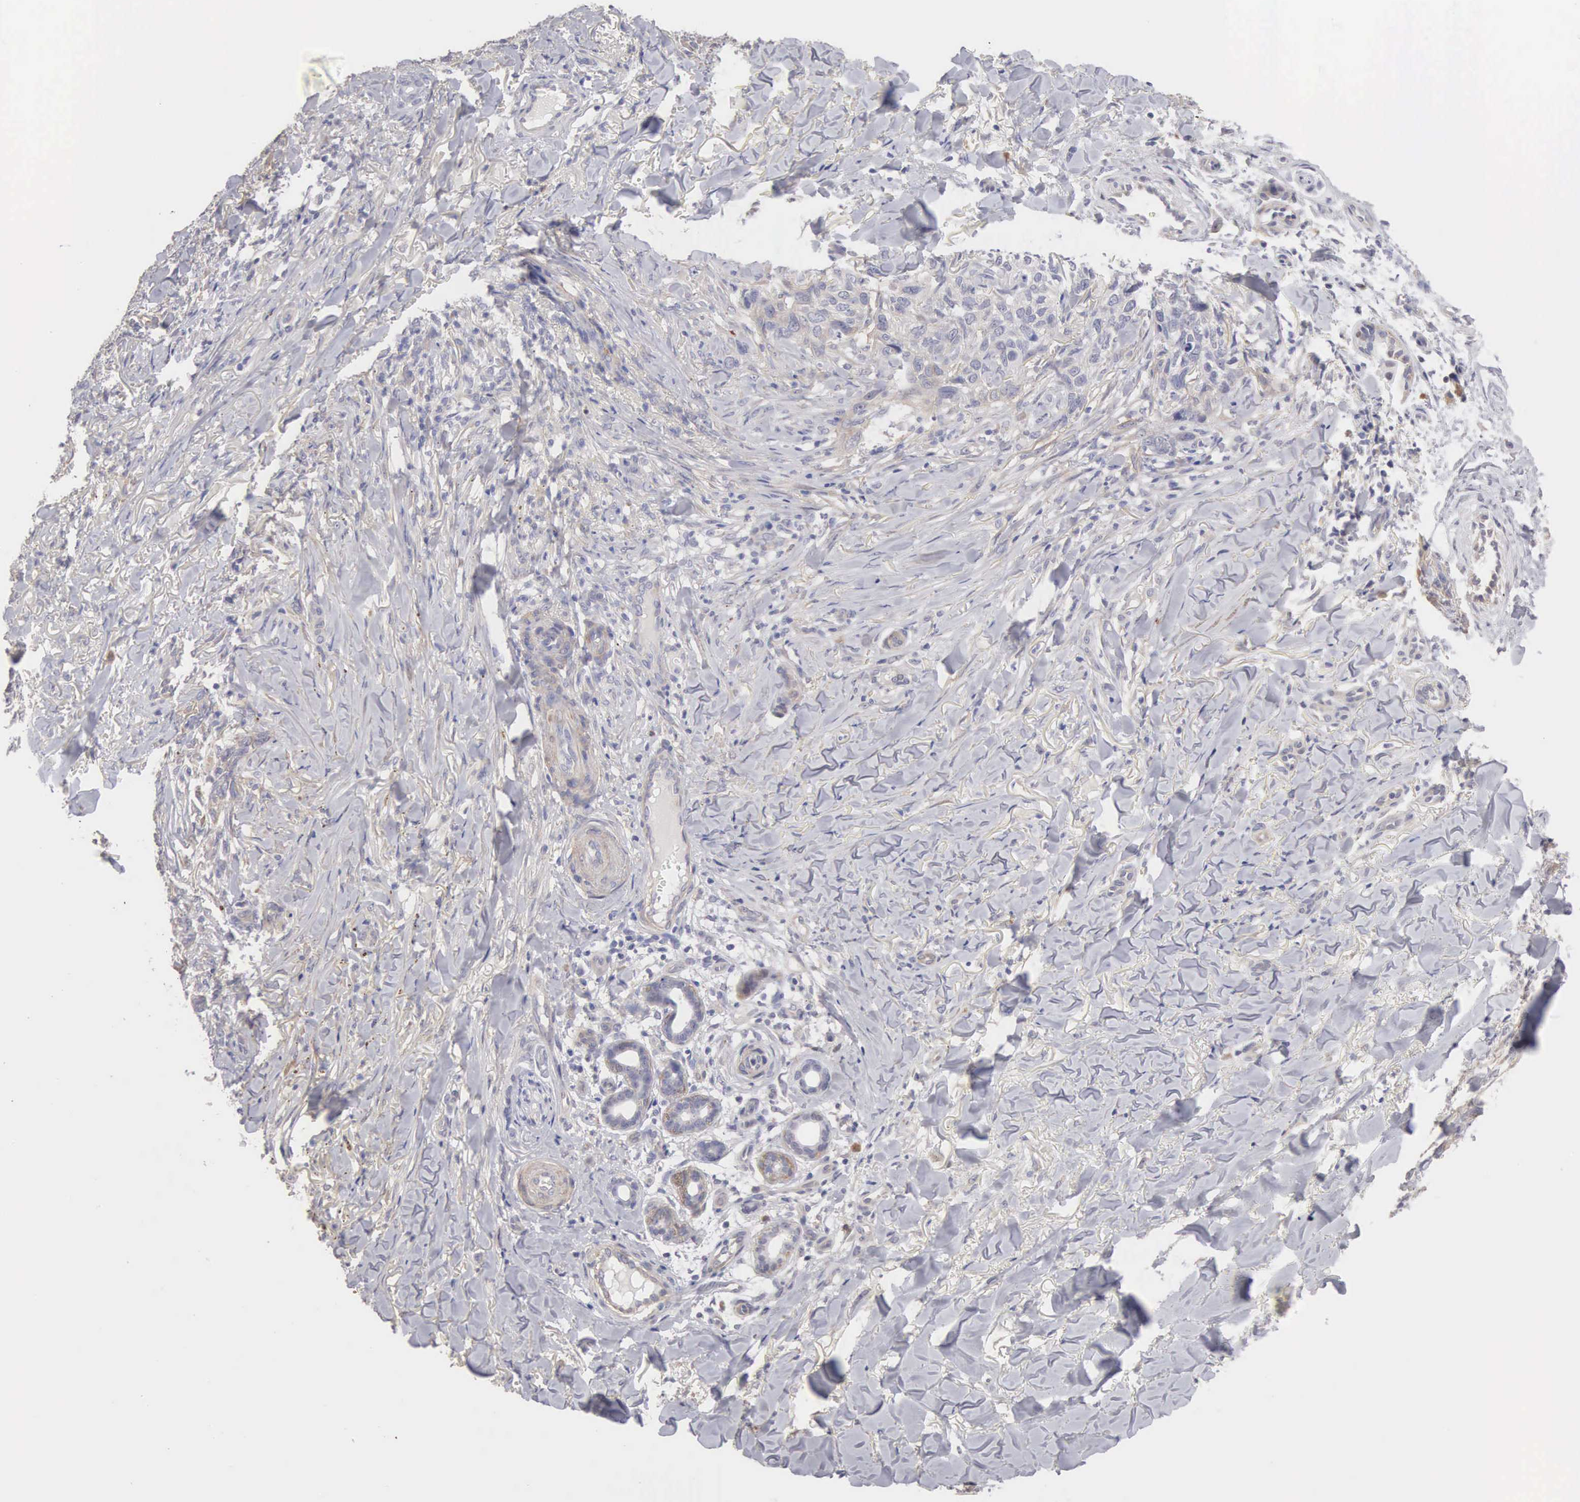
{"staining": {"intensity": "weak", "quantity": "<25%", "location": "cytoplasmic/membranous"}, "tissue": "skin cancer", "cell_type": "Tumor cells", "image_type": "cancer", "snomed": [{"axis": "morphology", "description": "Normal tissue, NOS"}, {"axis": "morphology", "description": "Basal cell carcinoma"}, {"axis": "topography", "description": "Skin"}], "caption": "Tumor cells are negative for brown protein staining in skin basal cell carcinoma.", "gene": "ELFN2", "patient": {"sex": "male", "age": 81}}